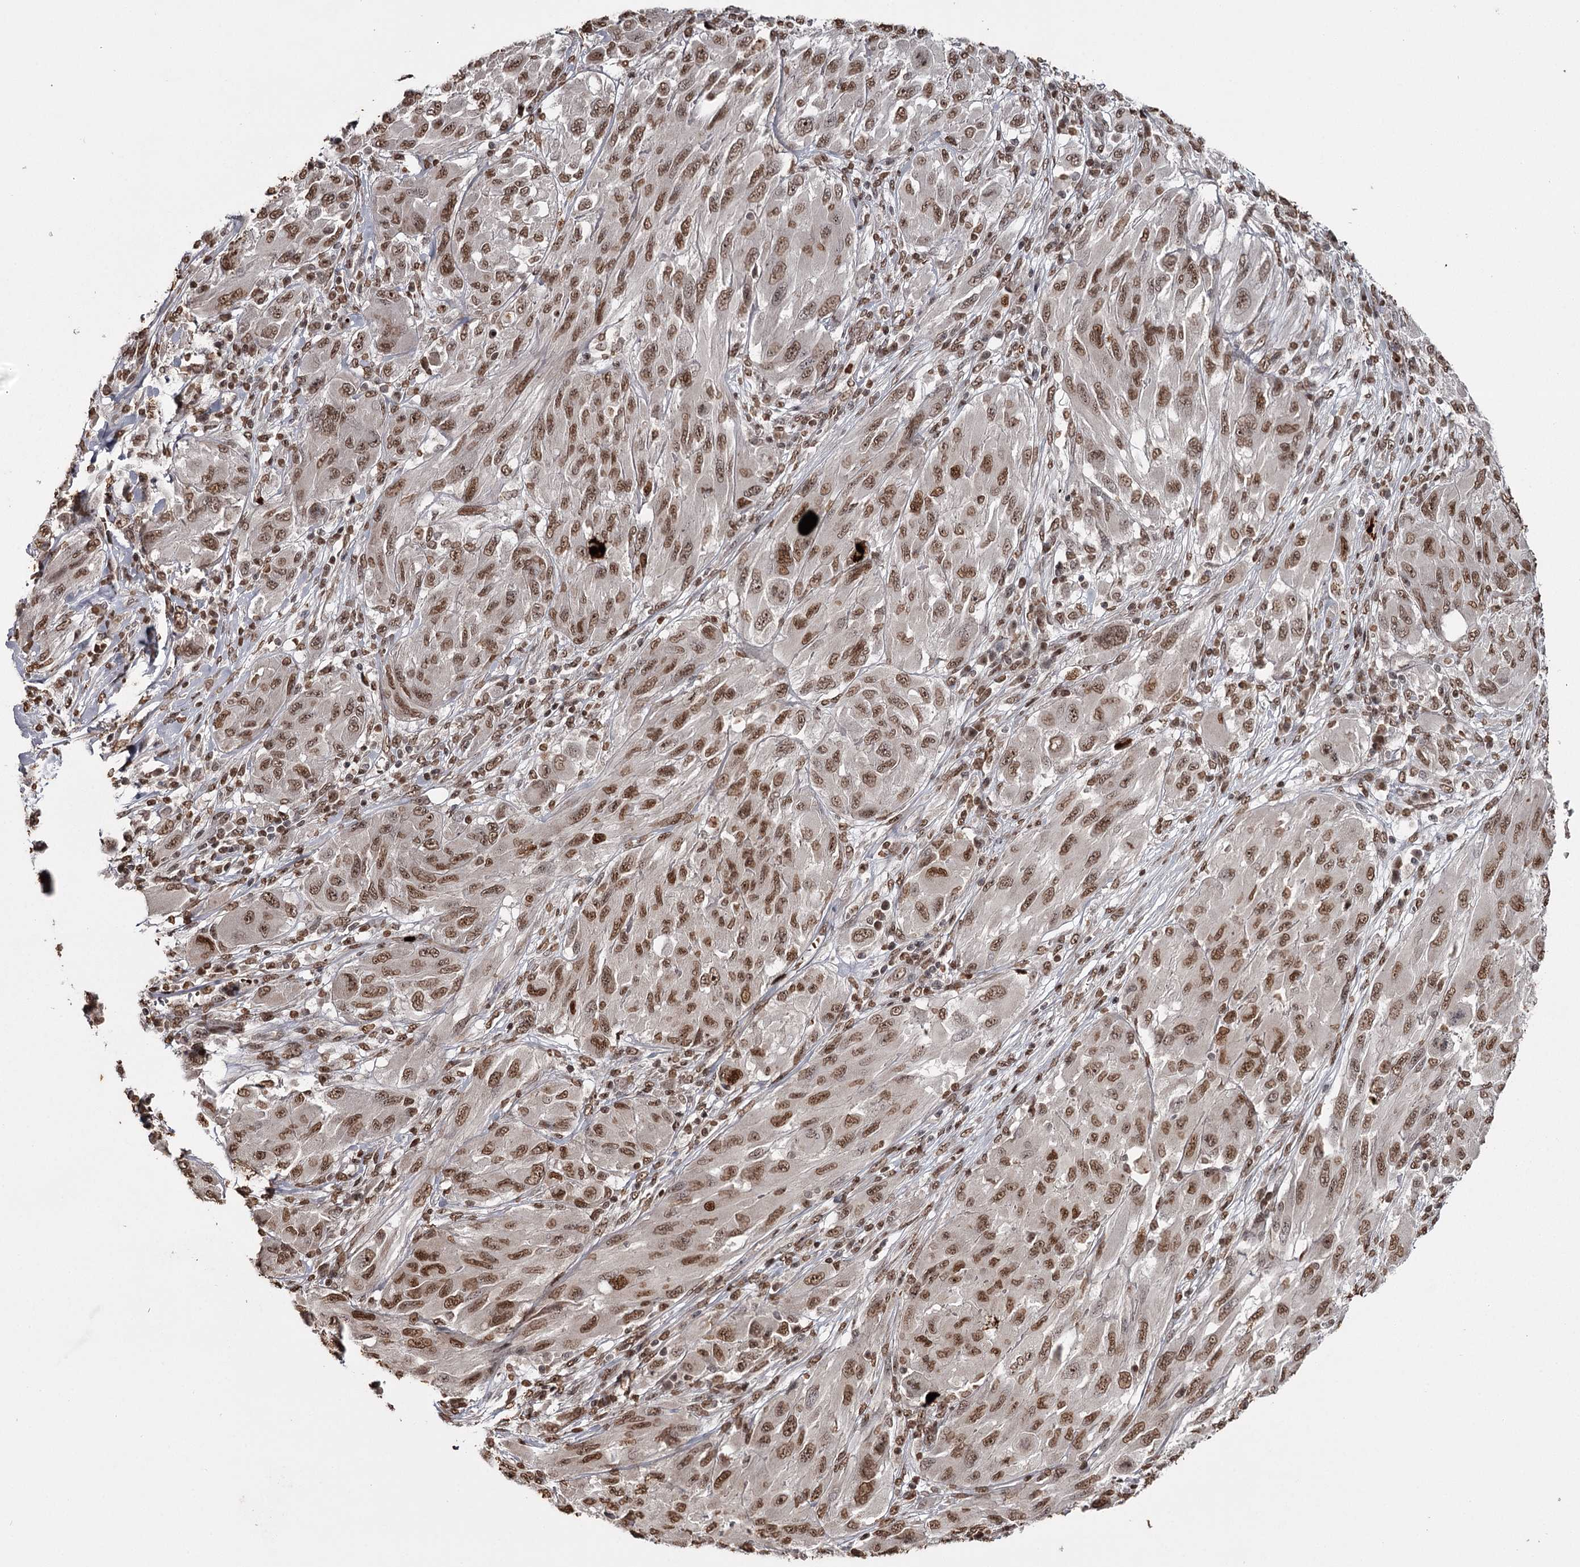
{"staining": {"intensity": "strong", "quantity": ">75%", "location": "nuclear"}, "tissue": "melanoma", "cell_type": "Tumor cells", "image_type": "cancer", "snomed": [{"axis": "morphology", "description": "Malignant melanoma, NOS"}, {"axis": "topography", "description": "Skin"}], "caption": "Human melanoma stained with a brown dye shows strong nuclear positive expression in about >75% of tumor cells.", "gene": "THYN1", "patient": {"sex": "female", "age": 91}}